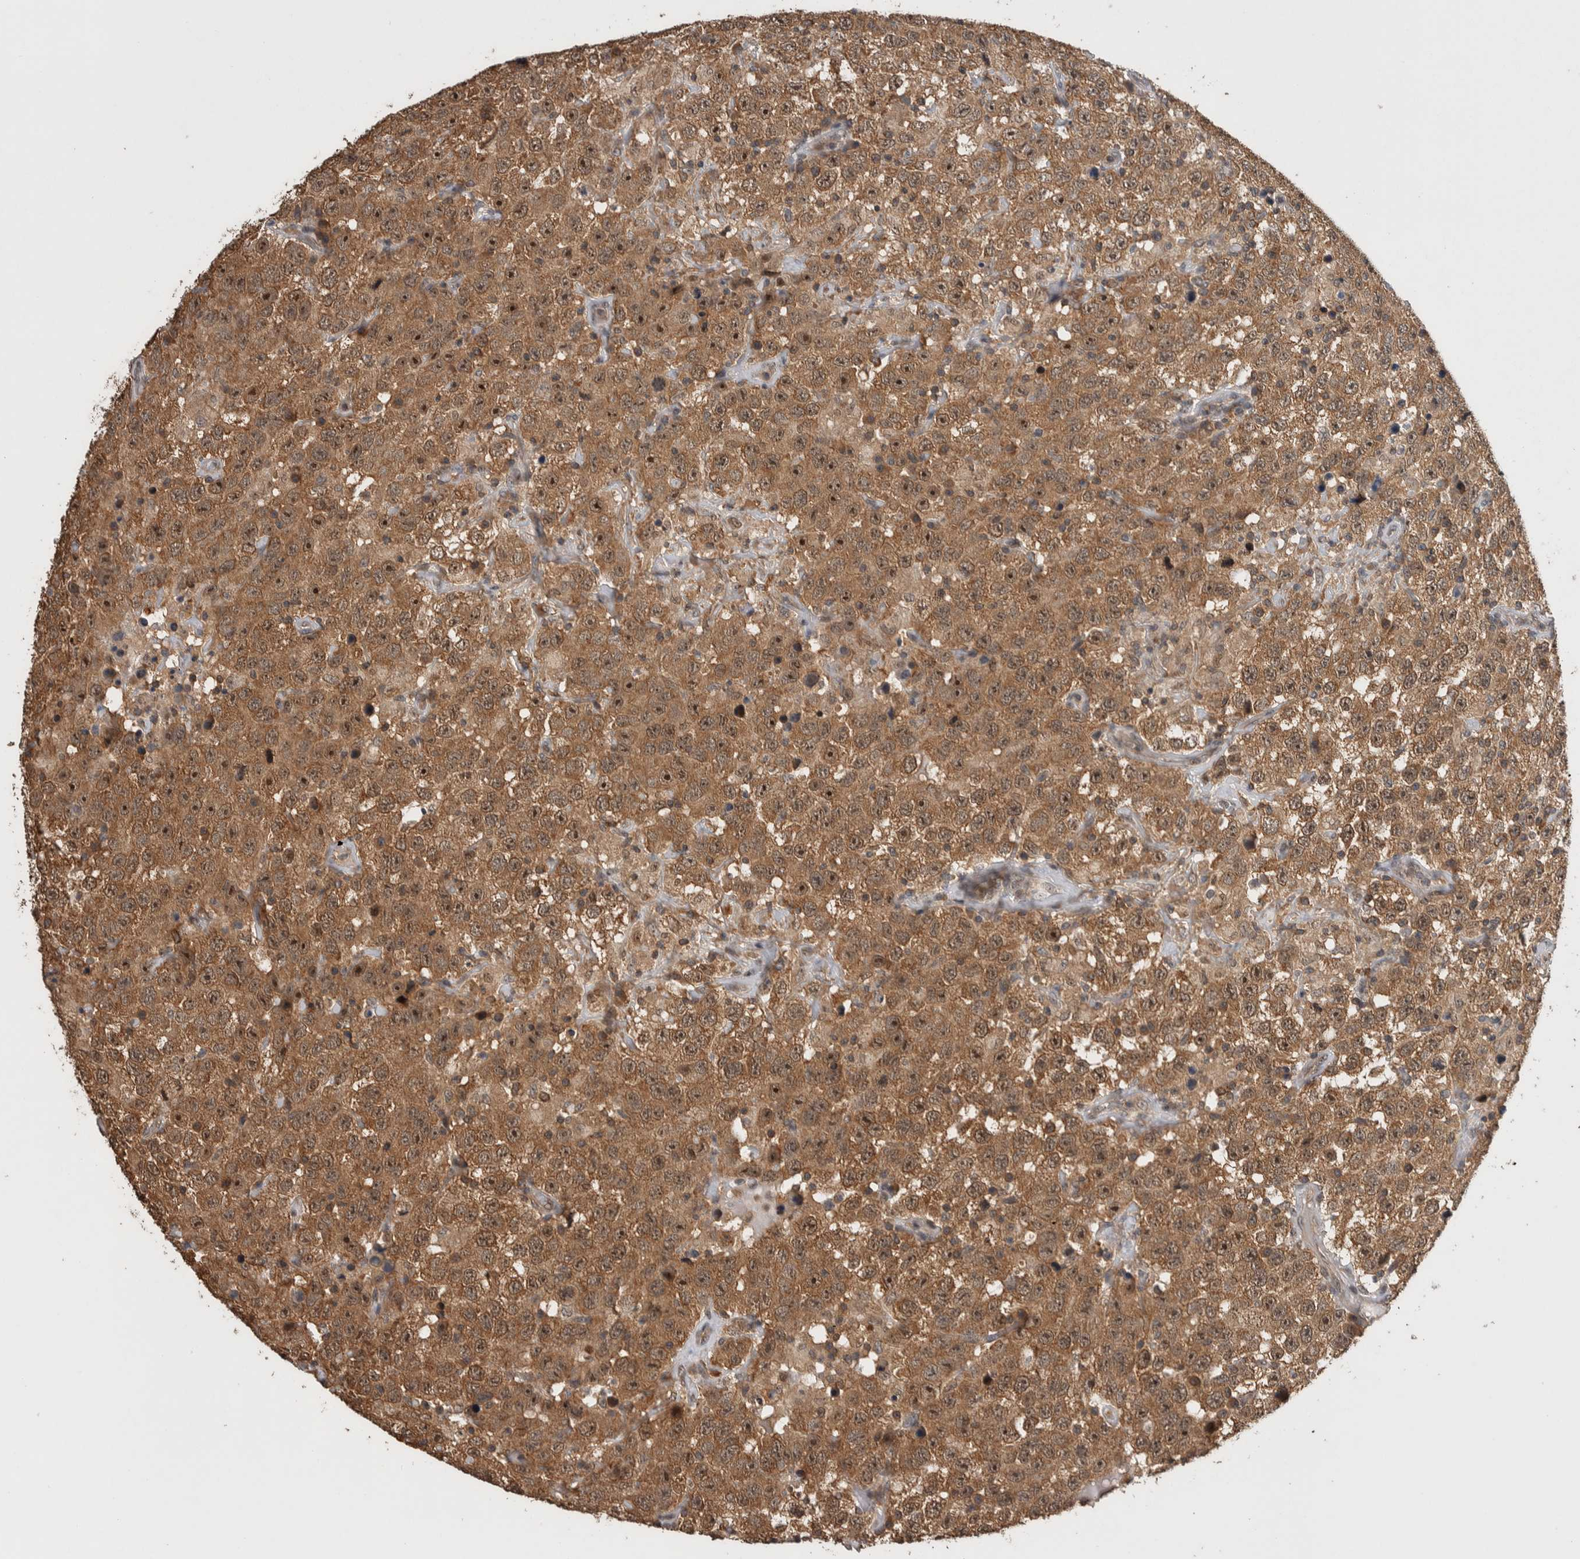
{"staining": {"intensity": "moderate", "quantity": ">75%", "location": "cytoplasmic/membranous,nuclear"}, "tissue": "testis cancer", "cell_type": "Tumor cells", "image_type": "cancer", "snomed": [{"axis": "morphology", "description": "Seminoma, NOS"}, {"axis": "topography", "description": "Testis"}], "caption": "A brown stain shows moderate cytoplasmic/membranous and nuclear staining of a protein in testis cancer (seminoma) tumor cells.", "gene": "DVL2", "patient": {"sex": "male", "age": 41}}